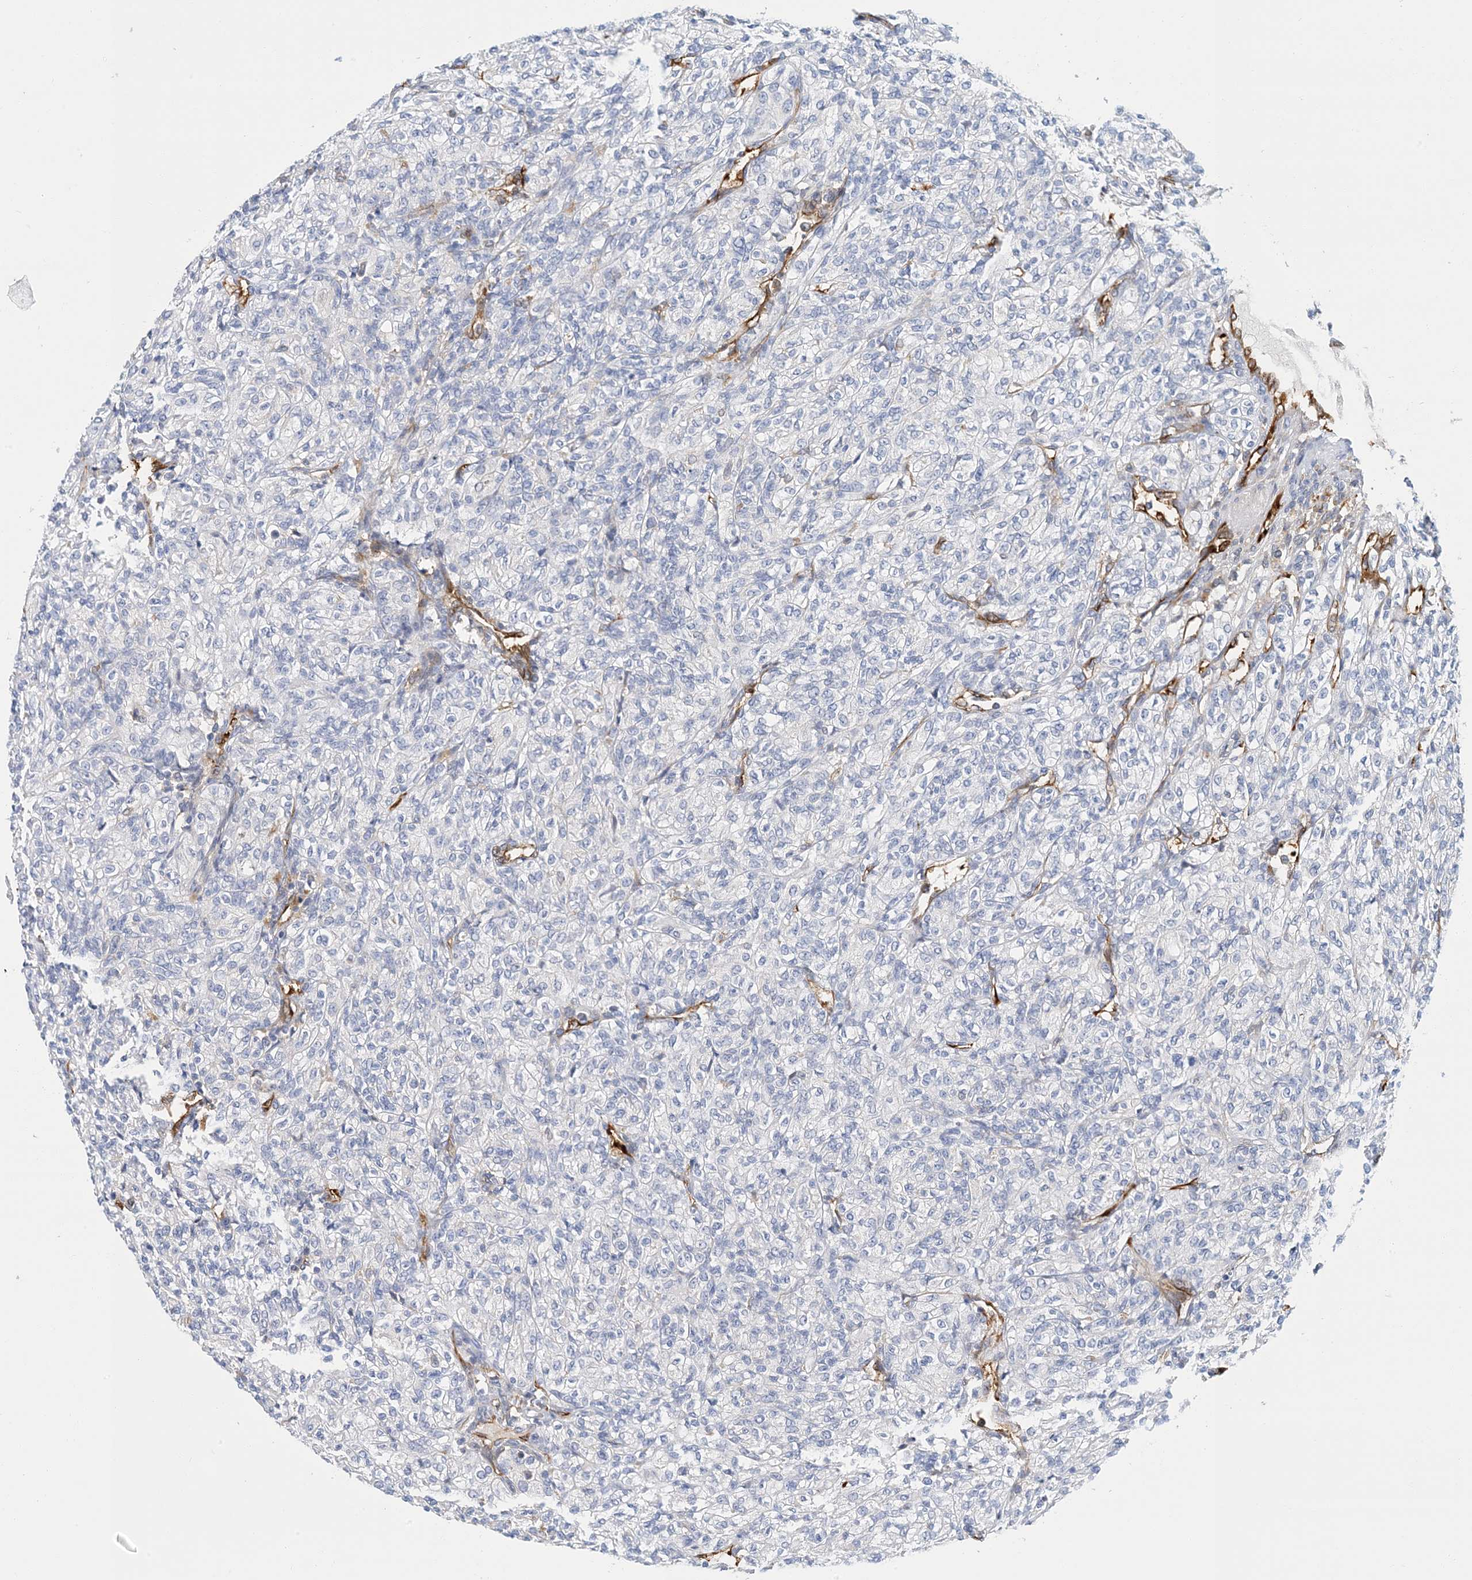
{"staining": {"intensity": "negative", "quantity": "none", "location": "none"}, "tissue": "renal cancer", "cell_type": "Tumor cells", "image_type": "cancer", "snomed": [{"axis": "morphology", "description": "Adenocarcinoma, NOS"}, {"axis": "topography", "description": "Kidney"}], "caption": "IHC image of neoplastic tissue: human renal cancer (adenocarcinoma) stained with DAB exhibits no significant protein expression in tumor cells.", "gene": "PCDHA2", "patient": {"sex": "male", "age": 77}}